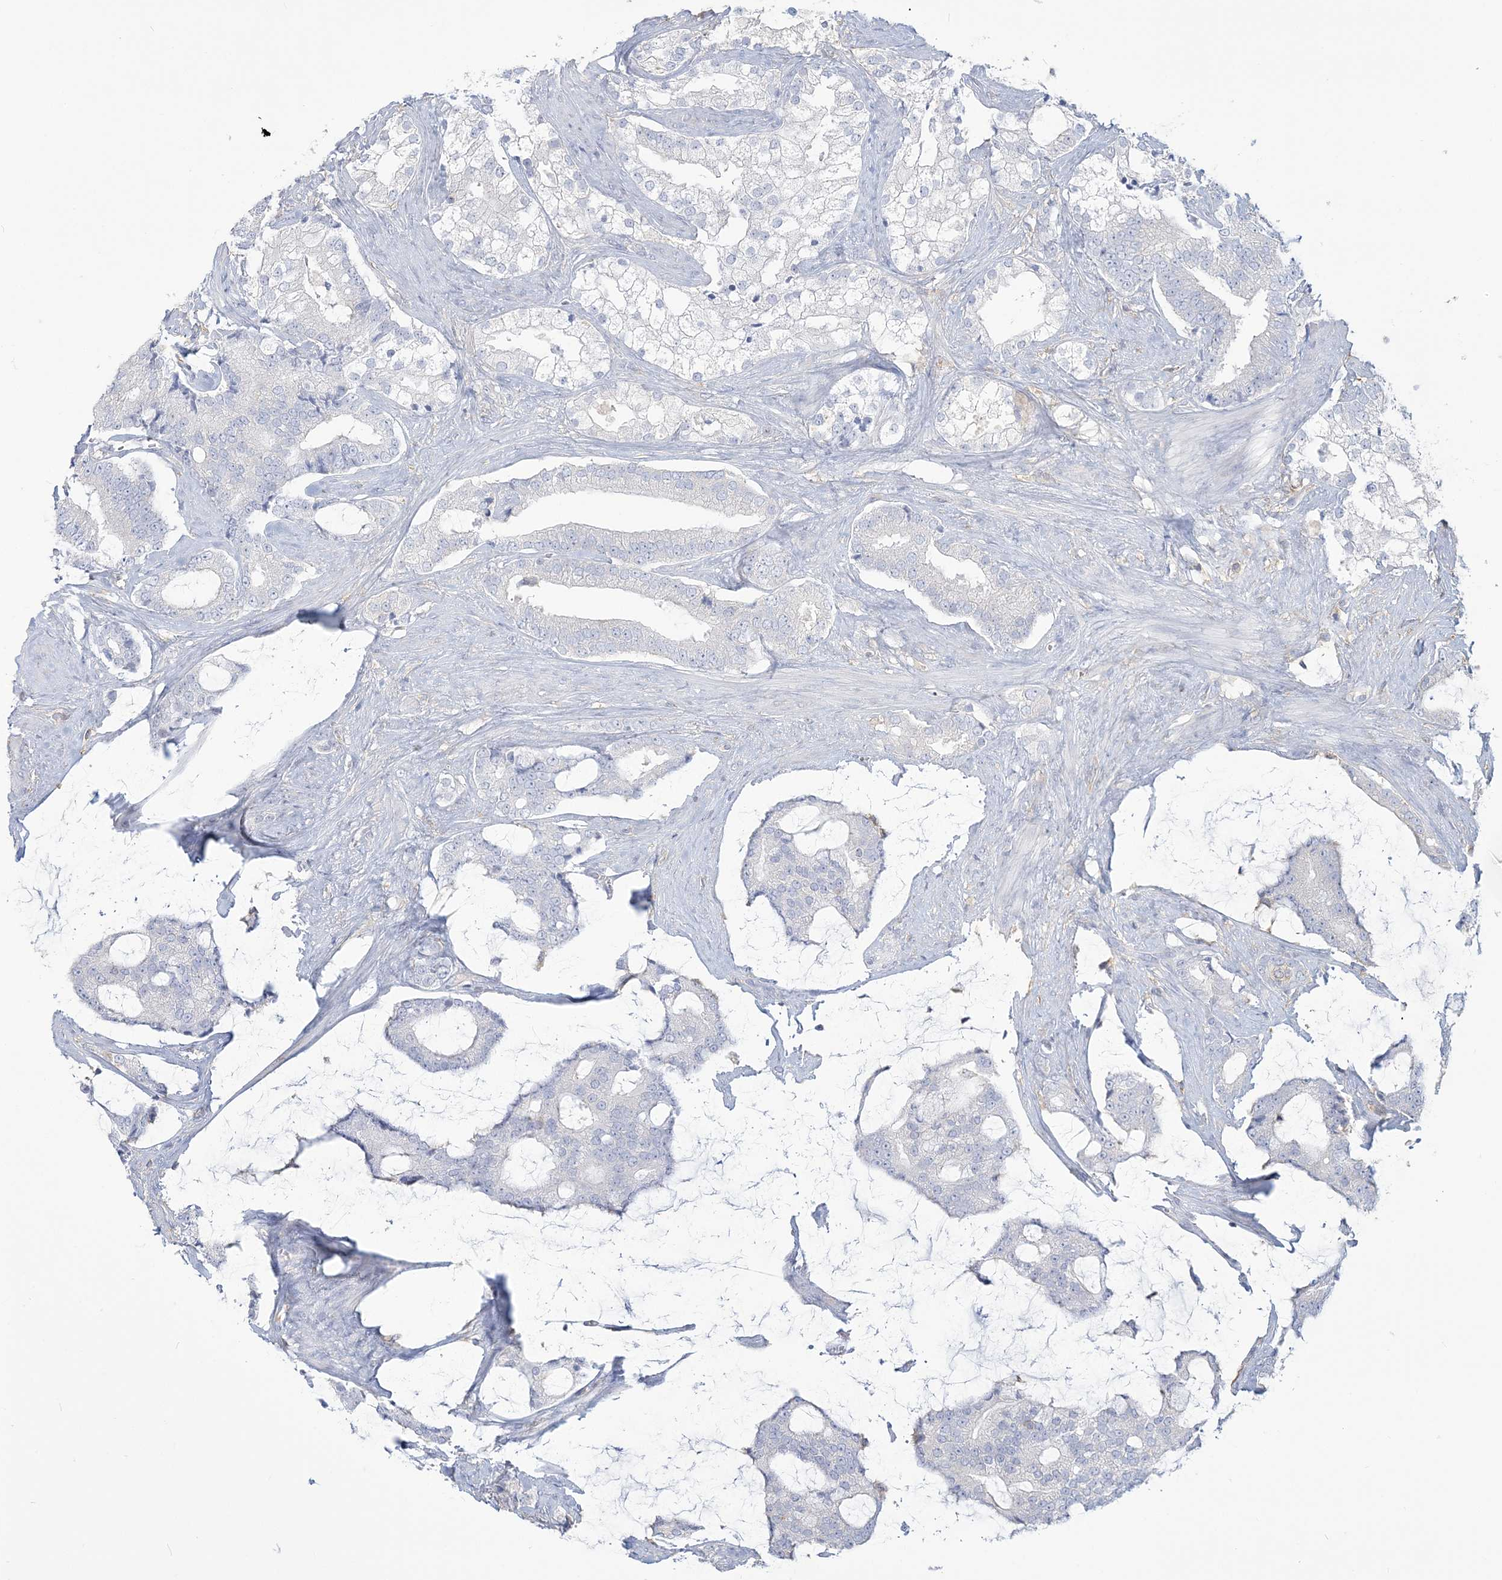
{"staining": {"intensity": "negative", "quantity": "none", "location": "none"}, "tissue": "prostate cancer", "cell_type": "Tumor cells", "image_type": "cancer", "snomed": [{"axis": "morphology", "description": "Adenocarcinoma, Low grade"}, {"axis": "topography", "description": "Prostate"}], "caption": "Immunohistochemical staining of human prostate cancer (adenocarcinoma (low-grade)) demonstrates no significant staining in tumor cells. The staining is performed using DAB brown chromogen with nuclei counter-stained in using hematoxylin.", "gene": "ANKS1A", "patient": {"sex": "male", "age": 58}}